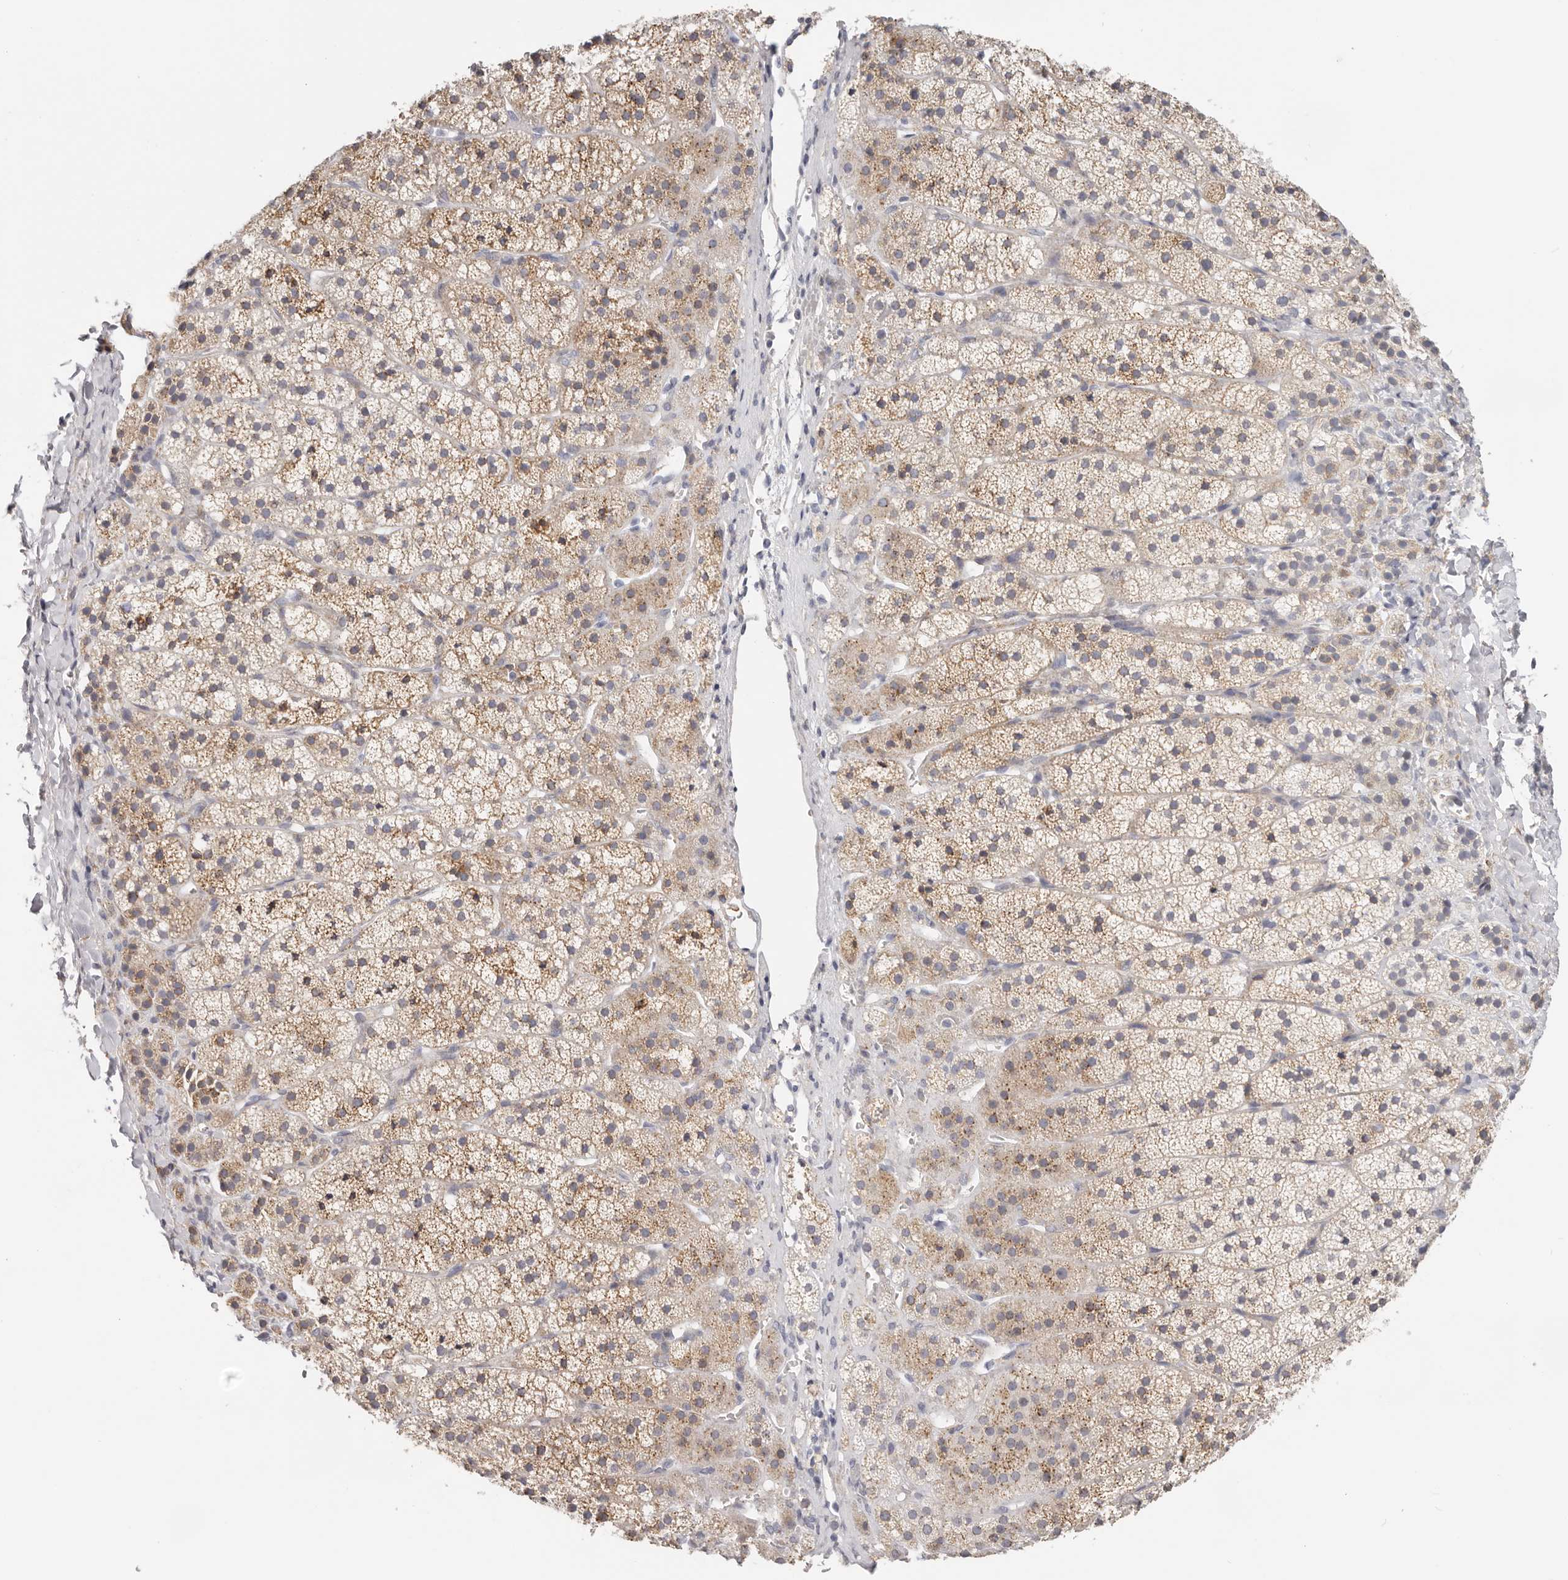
{"staining": {"intensity": "moderate", "quantity": "25%-75%", "location": "cytoplasmic/membranous"}, "tissue": "adrenal gland", "cell_type": "Glandular cells", "image_type": "normal", "snomed": [{"axis": "morphology", "description": "Normal tissue, NOS"}, {"axis": "topography", "description": "Adrenal gland"}], "caption": "Immunohistochemistry (IHC) photomicrograph of benign human adrenal gland stained for a protein (brown), which shows medium levels of moderate cytoplasmic/membranous positivity in about 25%-75% of glandular cells.", "gene": "IL32", "patient": {"sex": "female", "age": 44}}